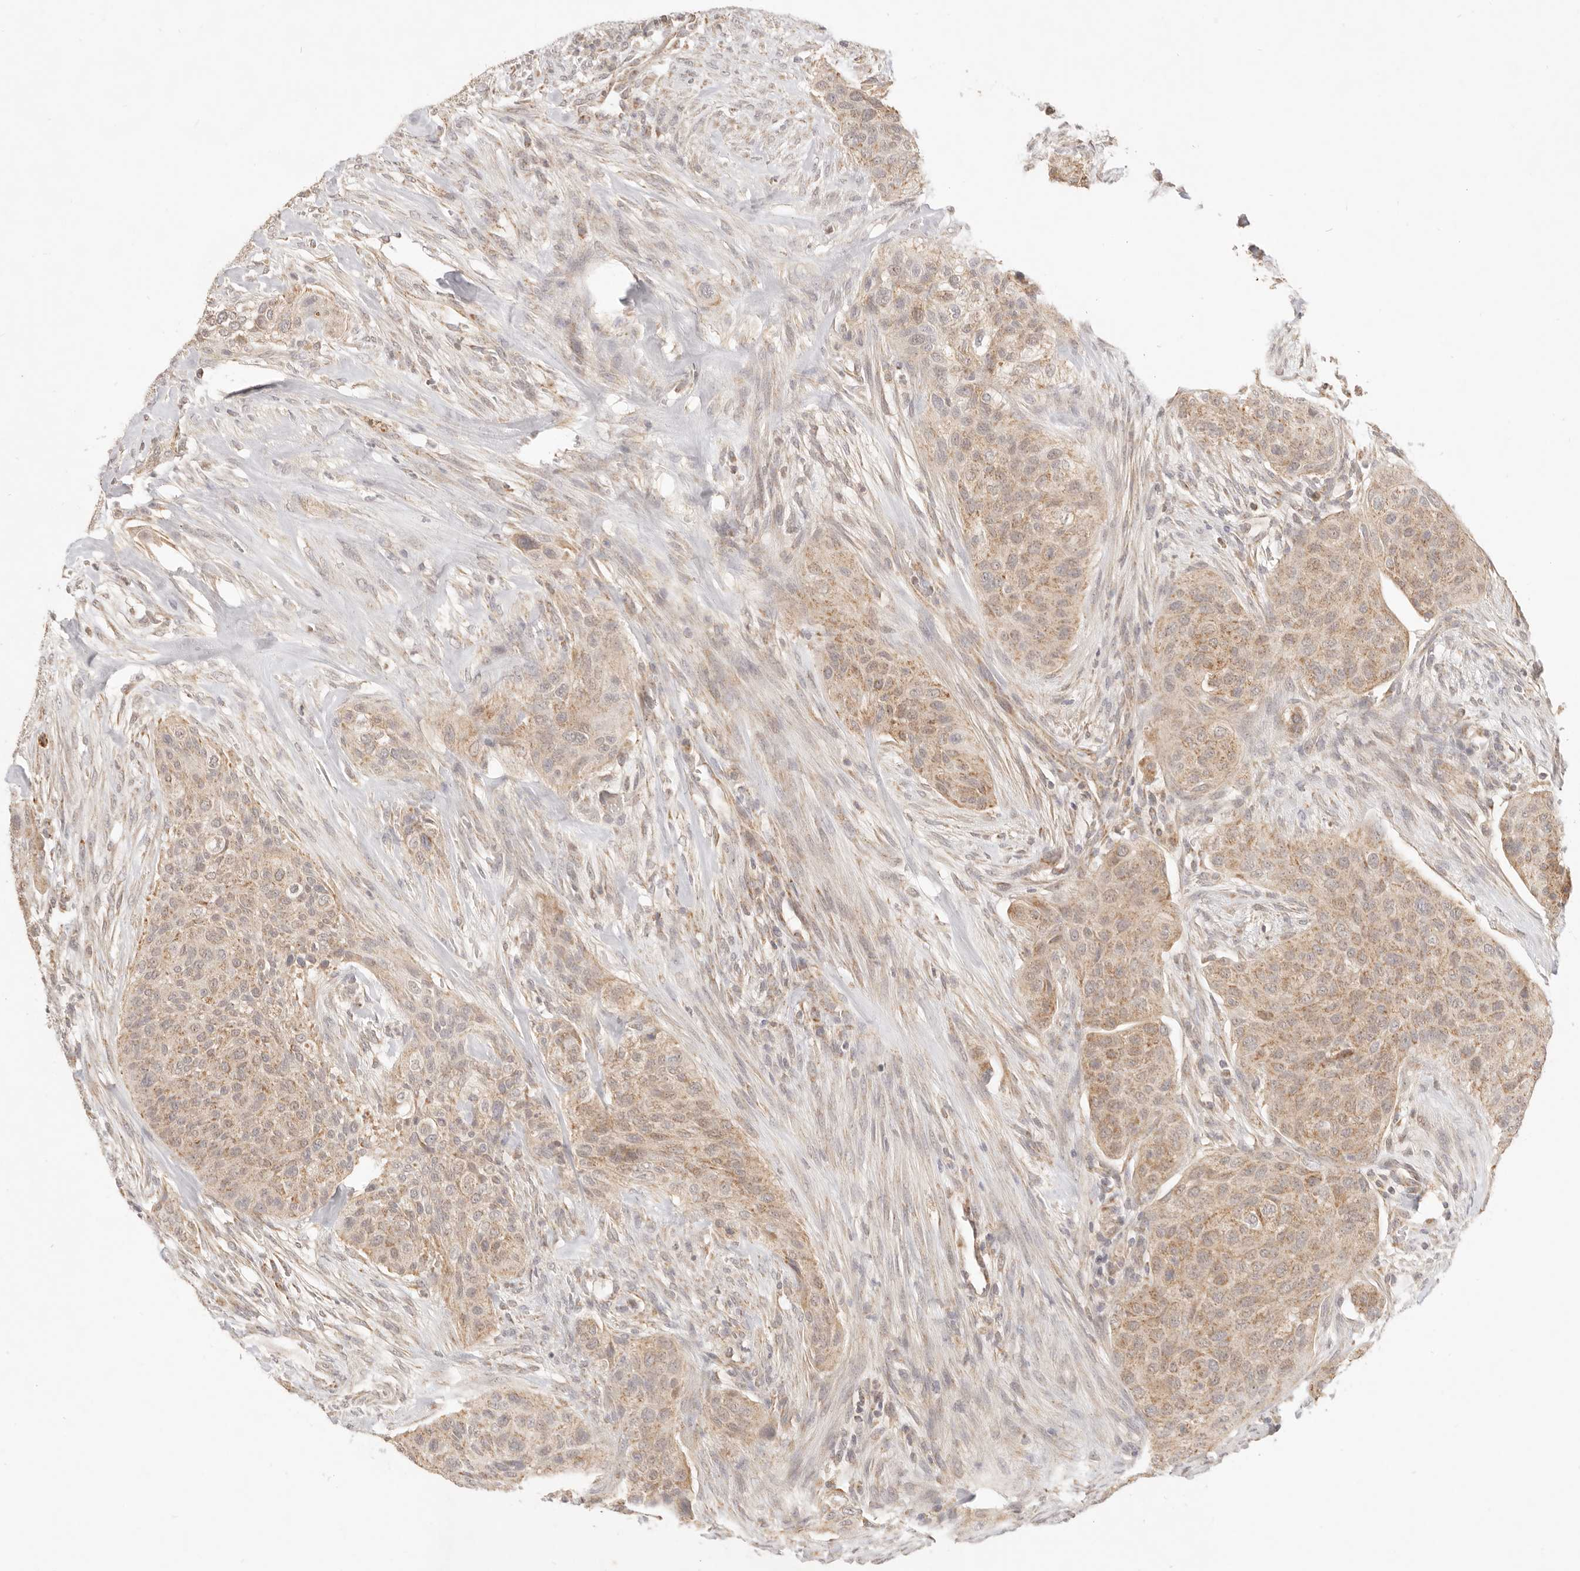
{"staining": {"intensity": "weak", "quantity": ">75%", "location": "cytoplasmic/membranous"}, "tissue": "urothelial cancer", "cell_type": "Tumor cells", "image_type": "cancer", "snomed": [{"axis": "morphology", "description": "Urothelial carcinoma, High grade"}, {"axis": "topography", "description": "Urinary bladder"}], "caption": "IHC (DAB (3,3'-diaminobenzidine)) staining of high-grade urothelial carcinoma reveals weak cytoplasmic/membranous protein positivity in about >75% of tumor cells.", "gene": "CPLANE2", "patient": {"sex": "male", "age": 35}}